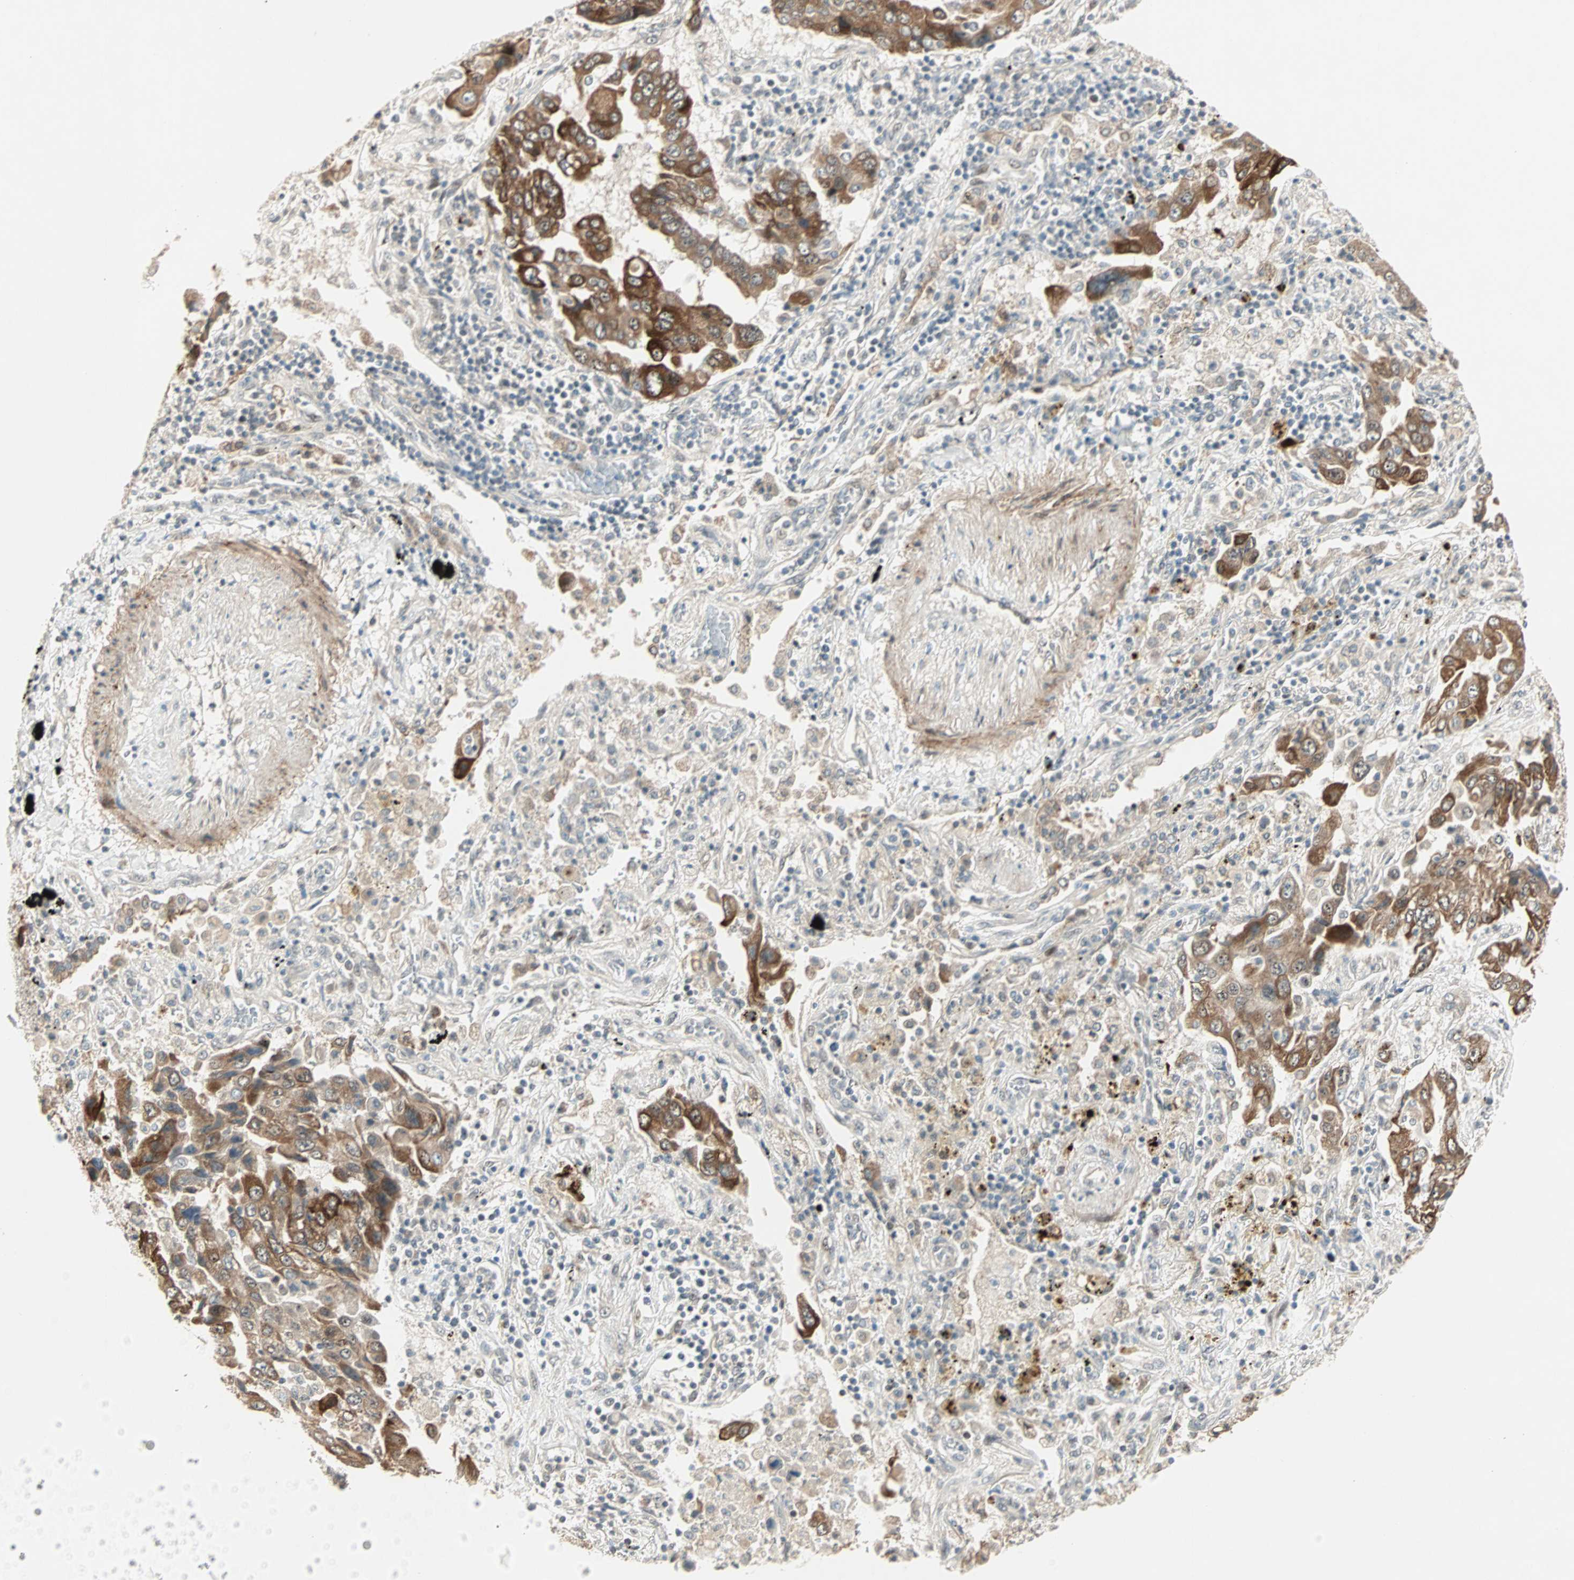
{"staining": {"intensity": "strong", "quantity": ">75%", "location": "cytoplasmic/membranous"}, "tissue": "lung cancer", "cell_type": "Tumor cells", "image_type": "cancer", "snomed": [{"axis": "morphology", "description": "Adenocarcinoma, NOS"}, {"axis": "topography", "description": "Lung"}], "caption": "Immunohistochemical staining of human lung cancer (adenocarcinoma) displays high levels of strong cytoplasmic/membranous protein expression in approximately >75% of tumor cells. The protein is stained brown, and the nuclei are stained in blue (DAB IHC with brightfield microscopy, high magnification).", "gene": "ACSL5", "patient": {"sex": "female", "age": 65}}